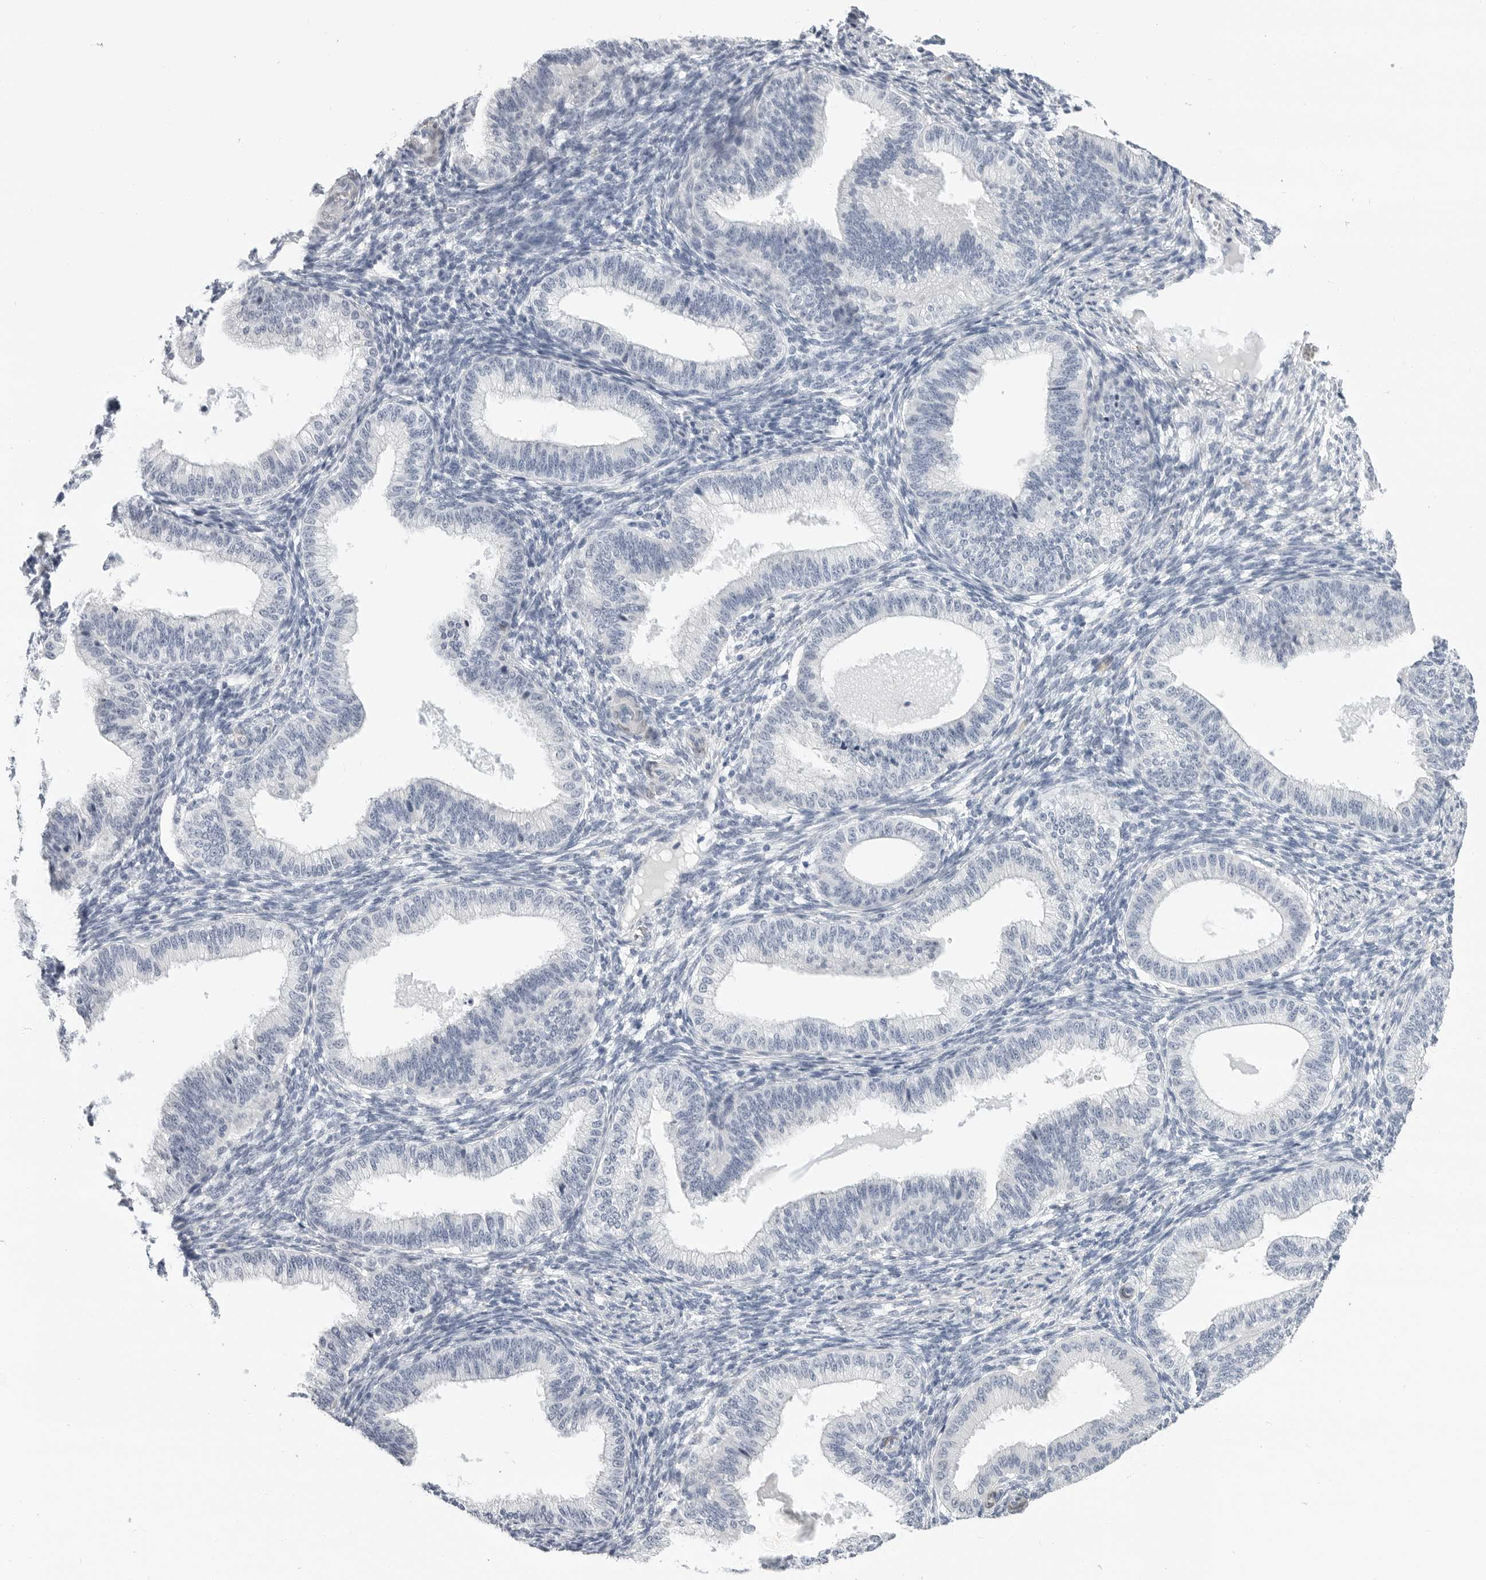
{"staining": {"intensity": "negative", "quantity": "none", "location": "none"}, "tissue": "endometrium", "cell_type": "Cells in endometrial stroma", "image_type": "normal", "snomed": [{"axis": "morphology", "description": "Normal tissue, NOS"}, {"axis": "topography", "description": "Endometrium"}], "caption": "This histopathology image is of normal endometrium stained with immunohistochemistry (IHC) to label a protein in brown with the nuclei are counter-stained blue. There is no positivity in cells in endometrial stroma.", "gene": "PLN", "patient": {"sex": "female", "age": 39}}